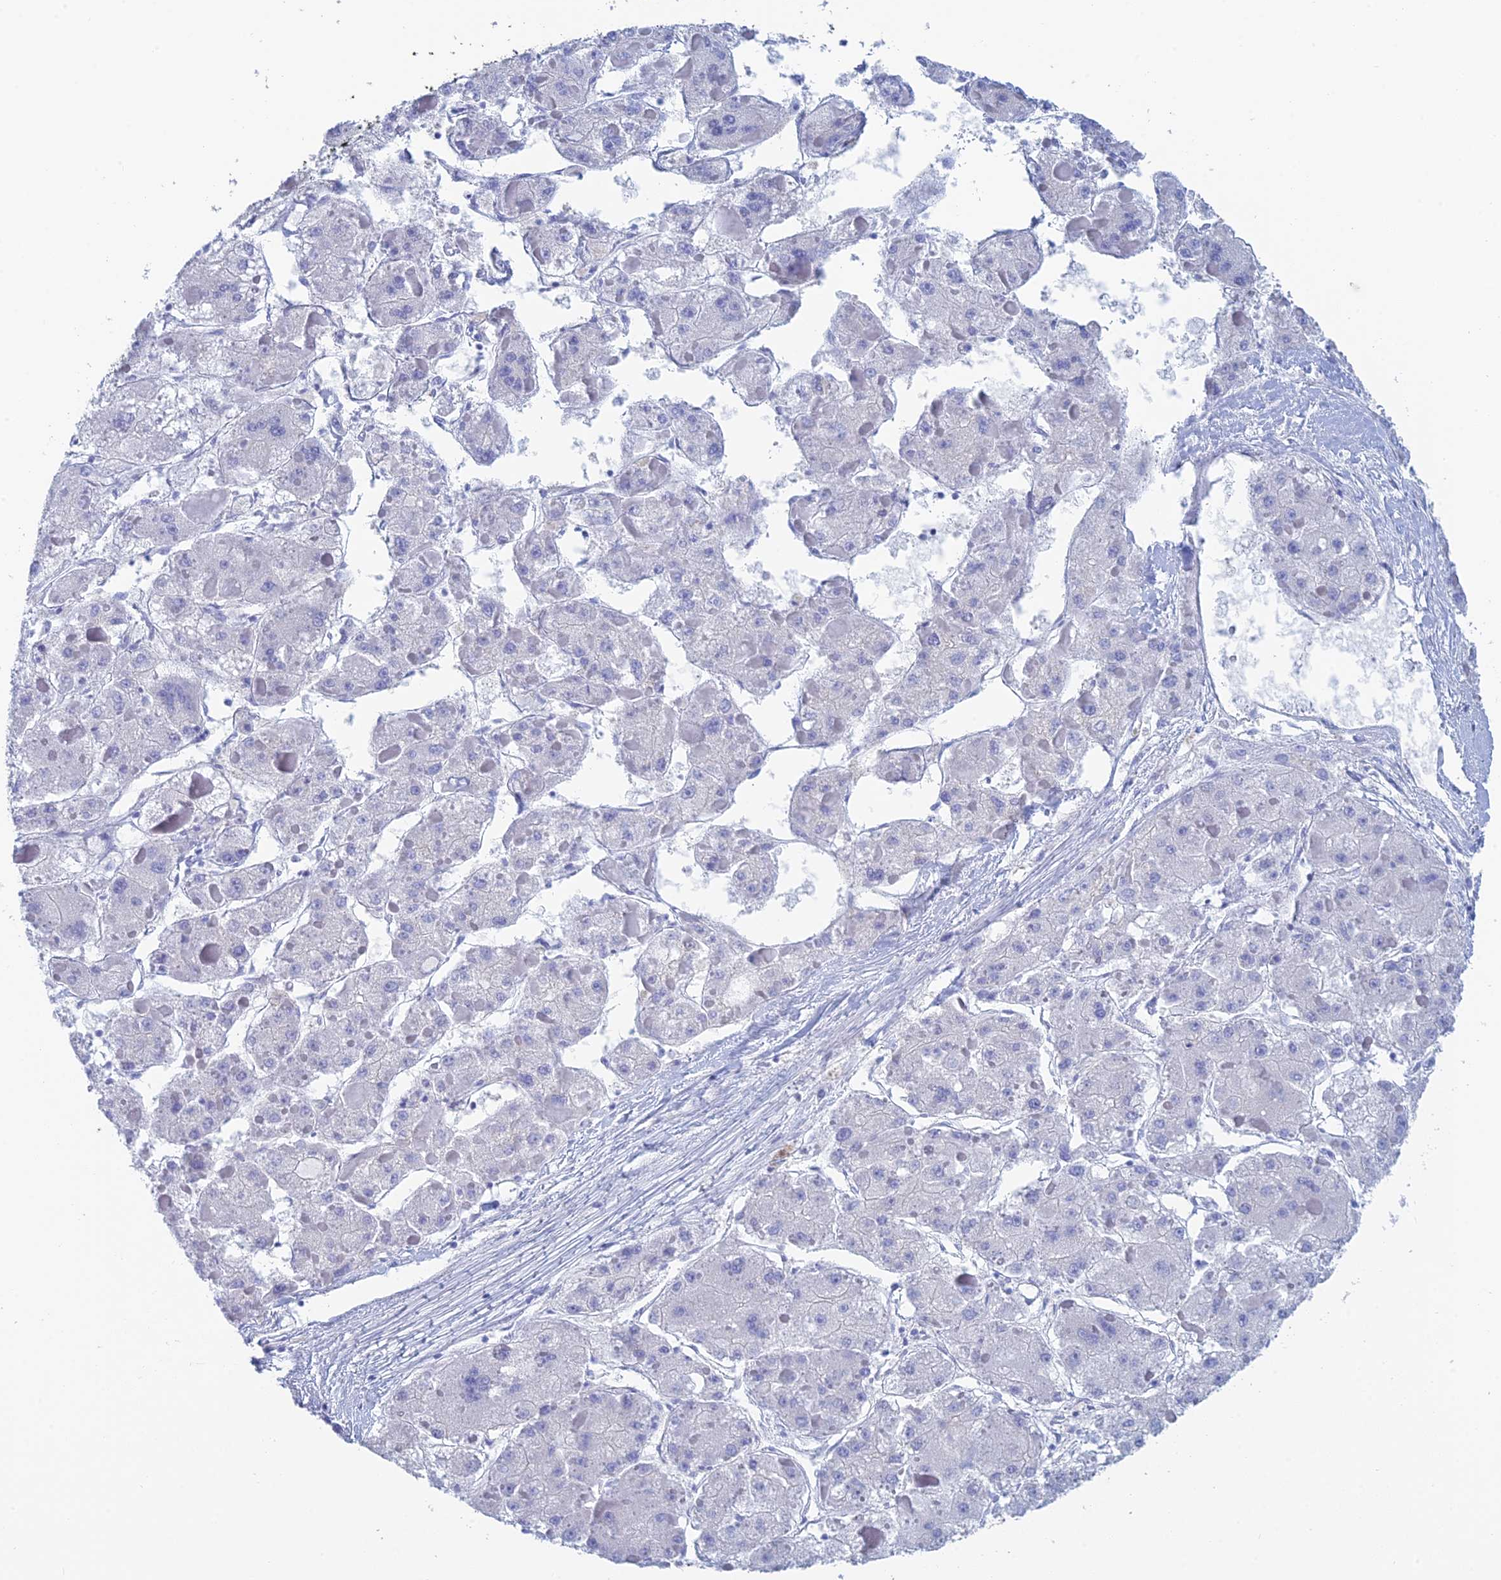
{"staining": {"intensity": "negative", "quantity": "none", "location": "none"}, "tissue": "liver cancer", "cell_type": "Tumor cells", "image_type": "cancer", "snomed": [{"axis": "morphology", "description": "Carcinoma, Hepatocellular, NOS"}, {"axis": "topography", "description": "Liver"}], "caption": "Liver cancer was stained to show a protein in brown. There is no significant staining in tumor cells.", "gene": "PCDHA8", "patient": {"sex": "female", "age": 73}}